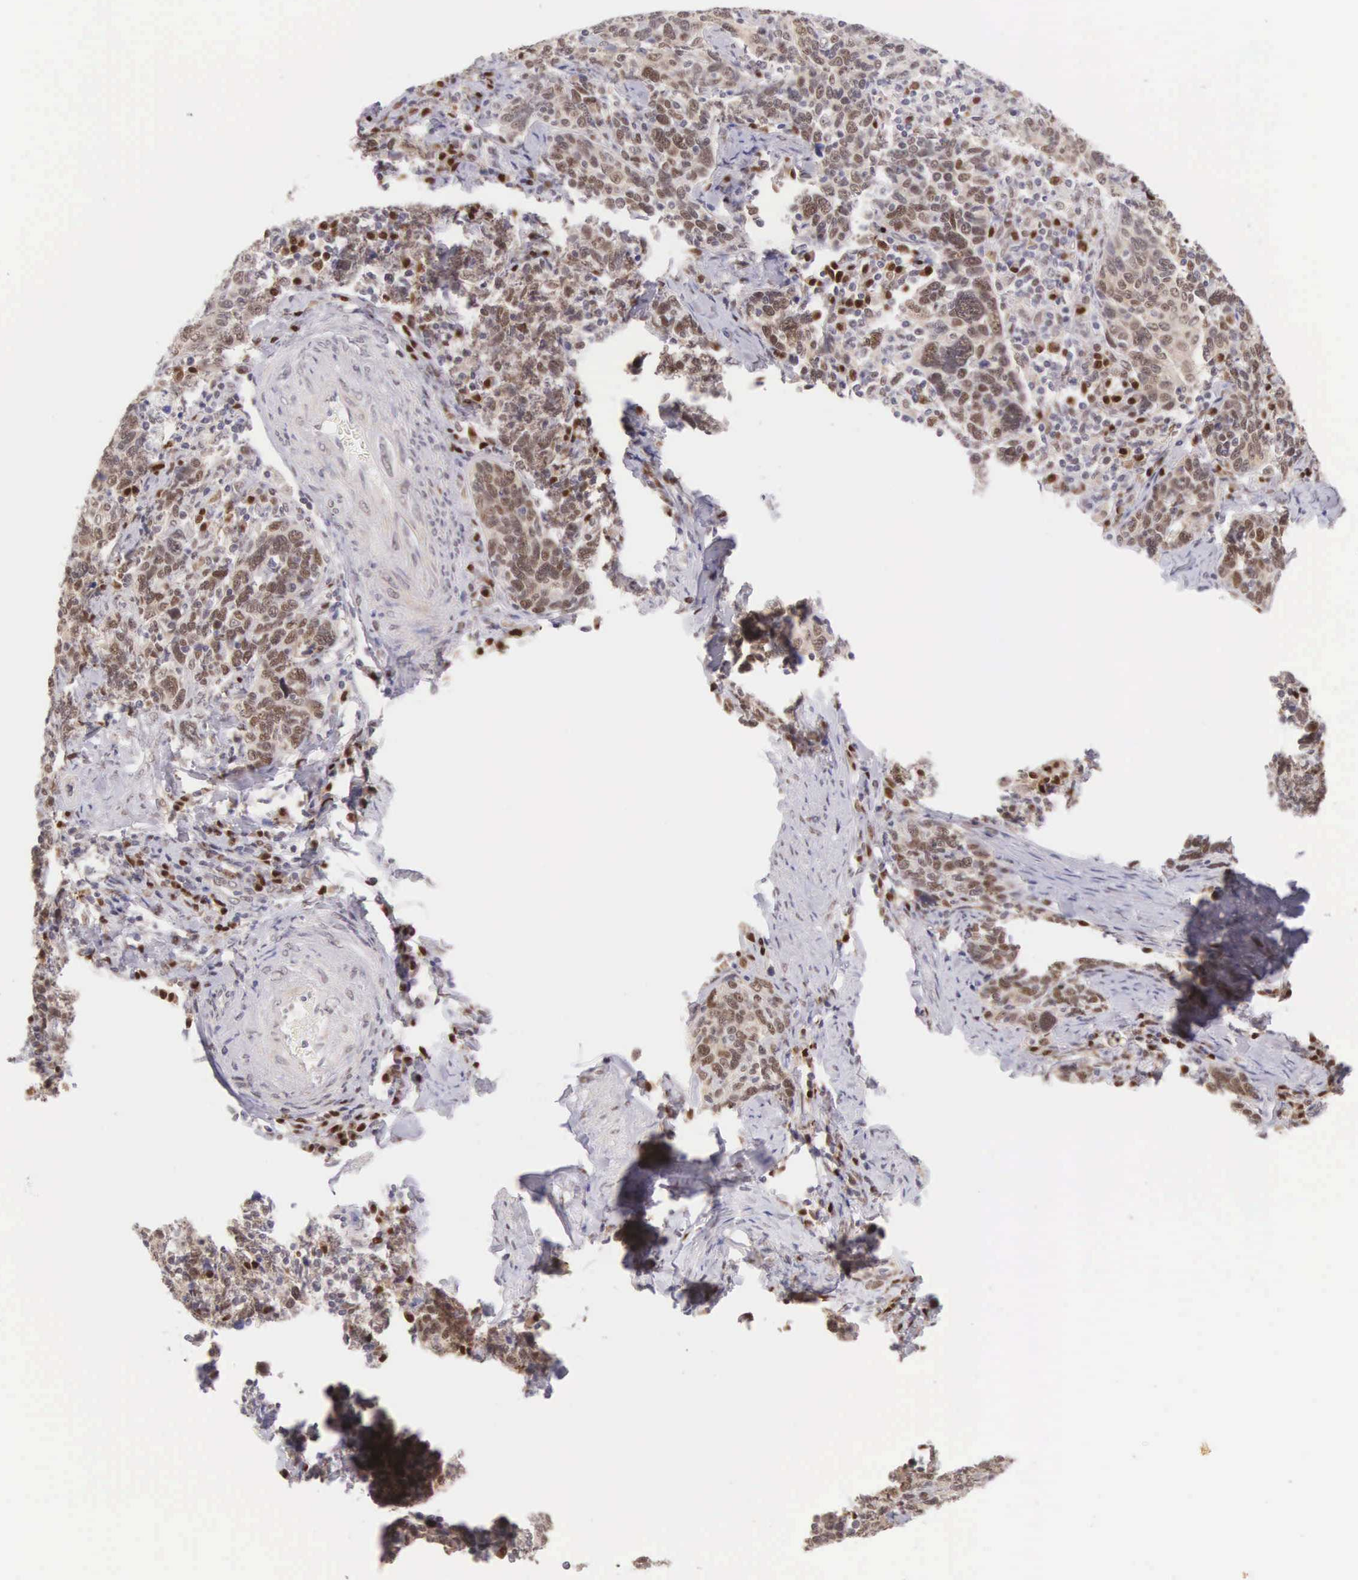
{"staining": {"intensity": "strong", "quantity": ">75%", "location": "nuclear"}, "tissue": "cervical cancer", "cell_type": "Tumor cells", "image_type": "cancer", "snomed": [{"axis": "morphology", "description": "Squamous cell carcinoma, NOS"}, {"axis": "topography", "description": "Cervix"}], "caption": "Immunohistochemical staining of squamous cell carcinoma (cervical) displays high levels of strong nuclear protein positivity in approximately >75% of tumor cells.", "gene": "CCDC117", "patient": {"sex": "female", "age": 41}}